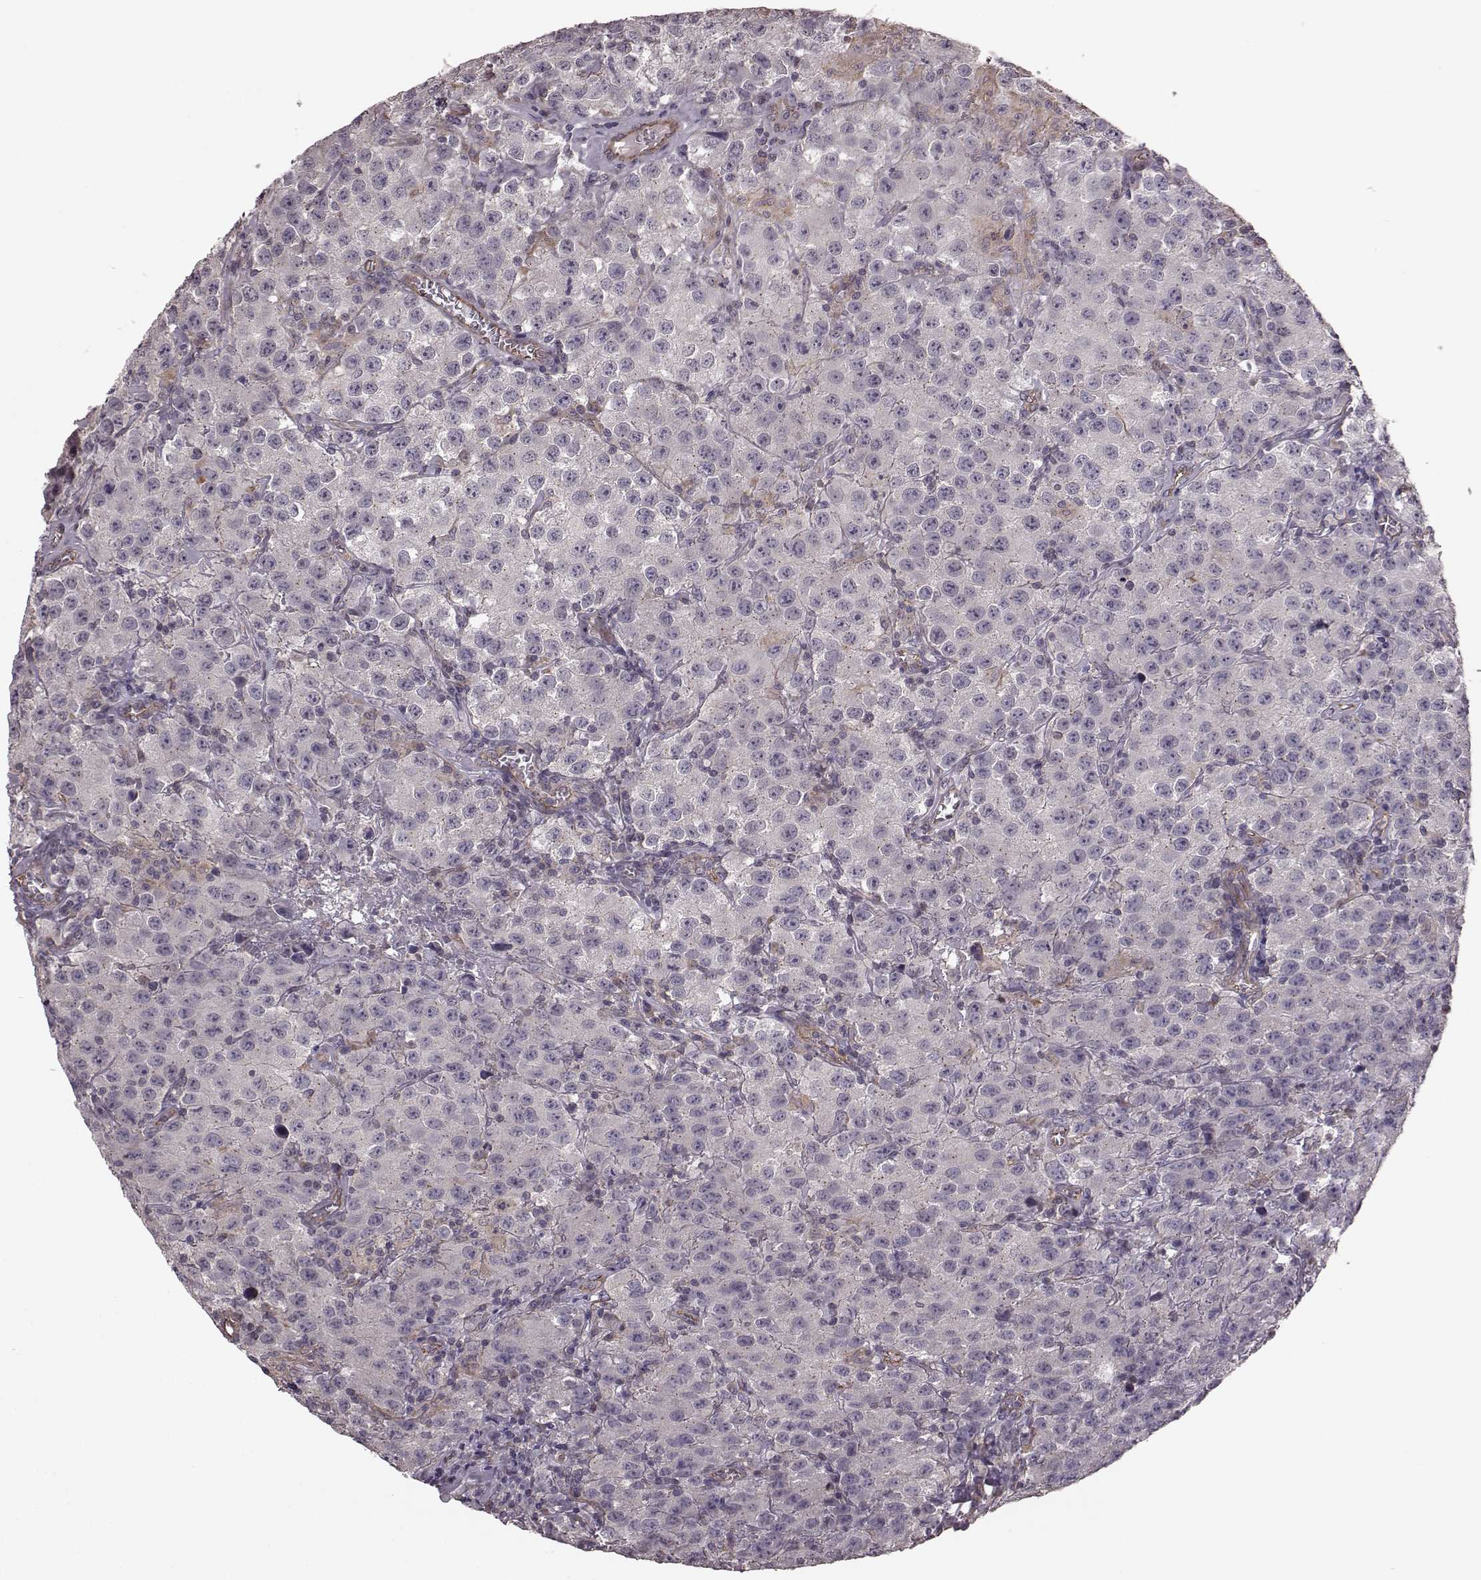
{"staining": {"intensity": "negative", "quantity": "none", "location": "none"}, "tissue": "testis cancer", "cell_type": "Tumor cells", "image_type": "cancer", "snomed": [{"axis": "morphology", "description": "Seminoma, NOS"}, {"axis": "topography", "description": "Testis"}], "caption": "Immunohistochemical staining of human testis cancer demonstrates no significant positivity in tumor cells. (Stains: DAB (3,3'-diaminobenzidine) immunohistochemistry (IHC) with hematoxylin counter stain, Microscopy: brightfield microscopy at high magnification).", "gene": "NTF3", "patient": {"sex": "male", "age": 52}}